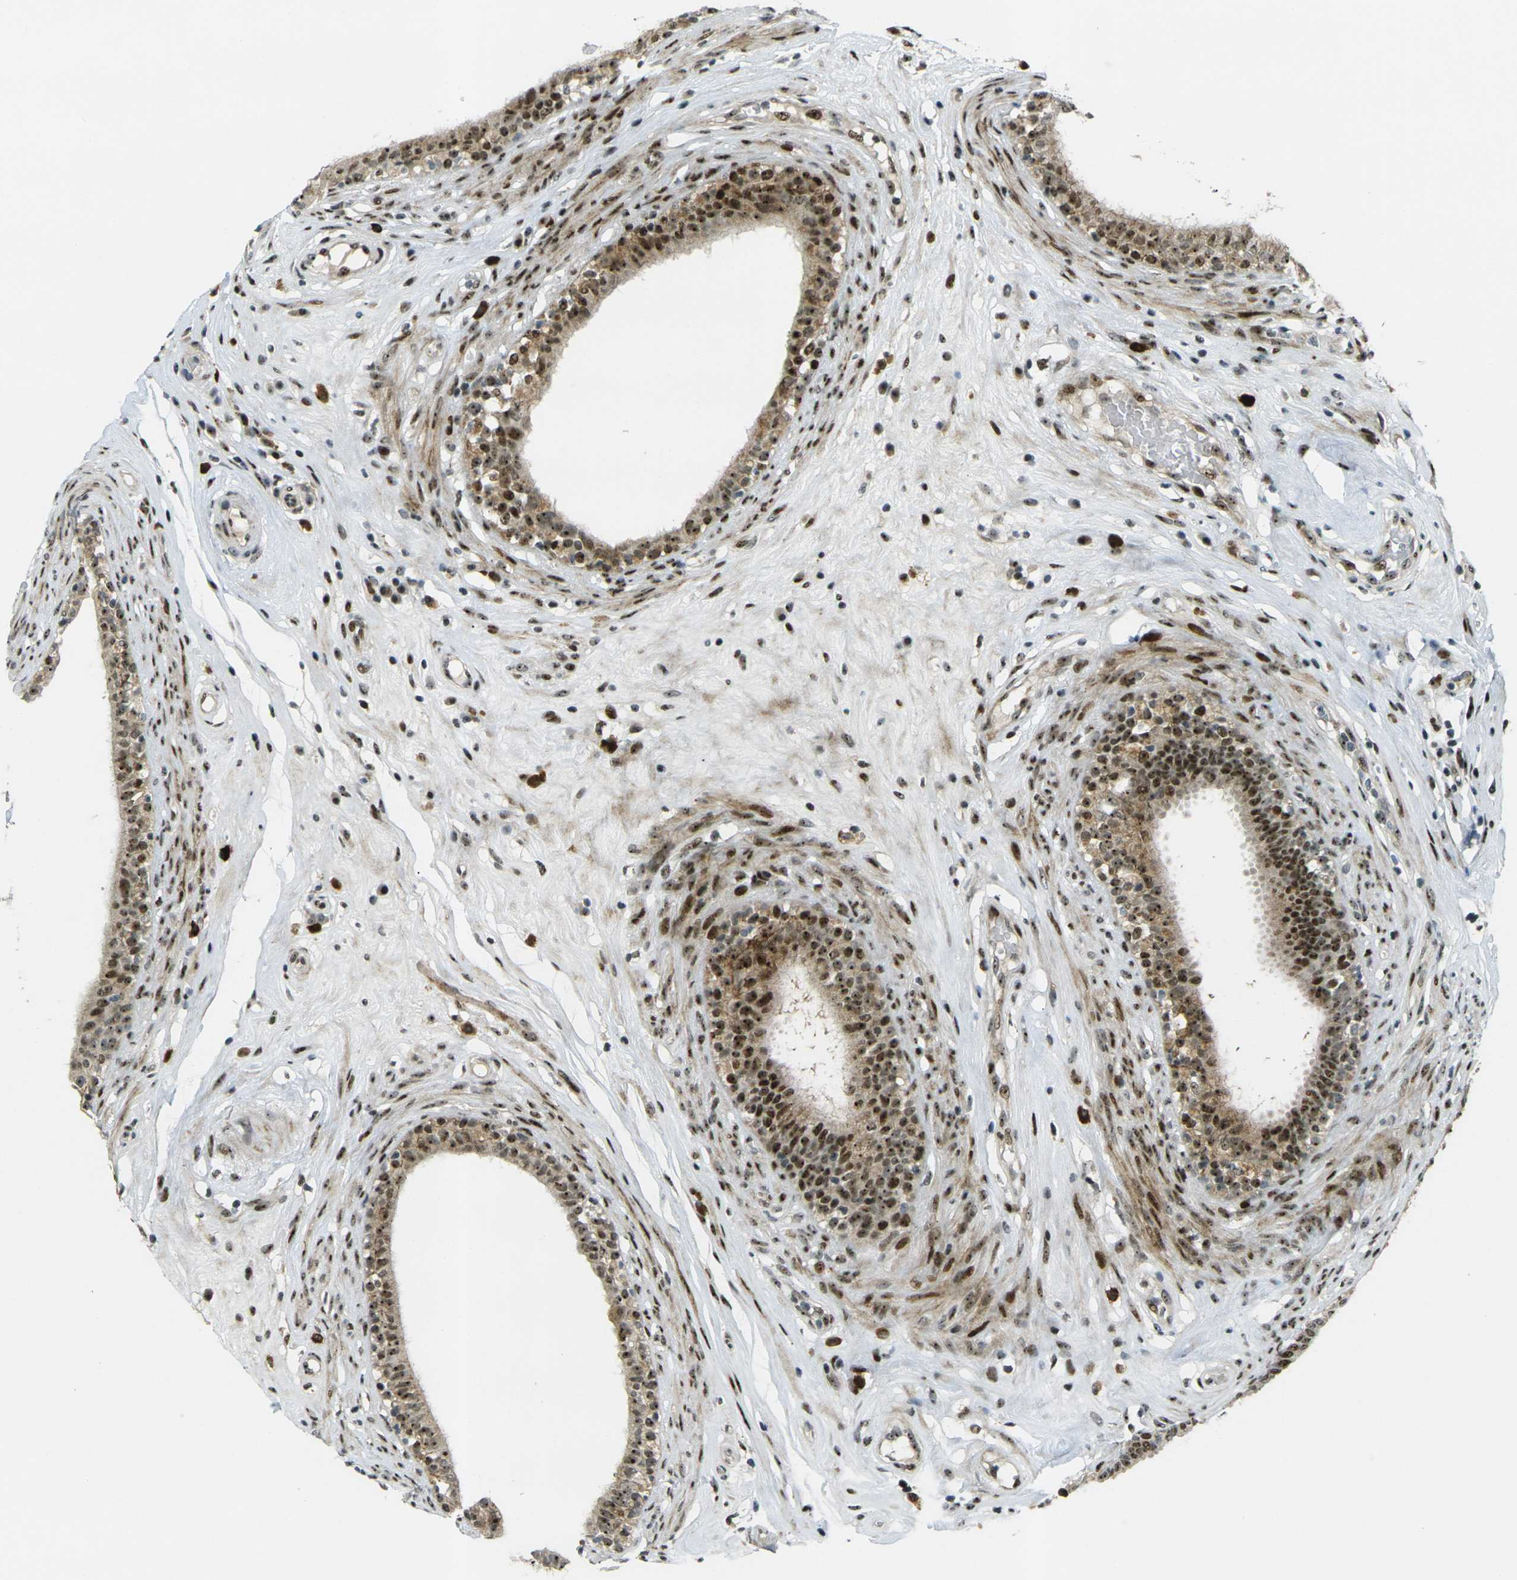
{"staining": {"intensity": "strong", "quantity": ">75%", "location": "cytoplasmic/membranous,nuclear"}, "tissue": "epididymis", "cell_type": "Glandular cells", "image_type": "normal", "snomed": [{"axis": "morphology", "description": "Normal tissue, NOS"}, {"axis": "morphology", "description": "Inflammation, NOS"}, {"axis": "topography", "description": "Epididymis"}], "caption": "This photomicrograph demonstrates immunohistochemistry (IHC) staining of normal epididymis, with high strong cytoplasmic/membranous,nuclear staining in about >75% of glandular cells.", "gene": "UBE2C", "patient": {"sex": "male", "age": 84}}